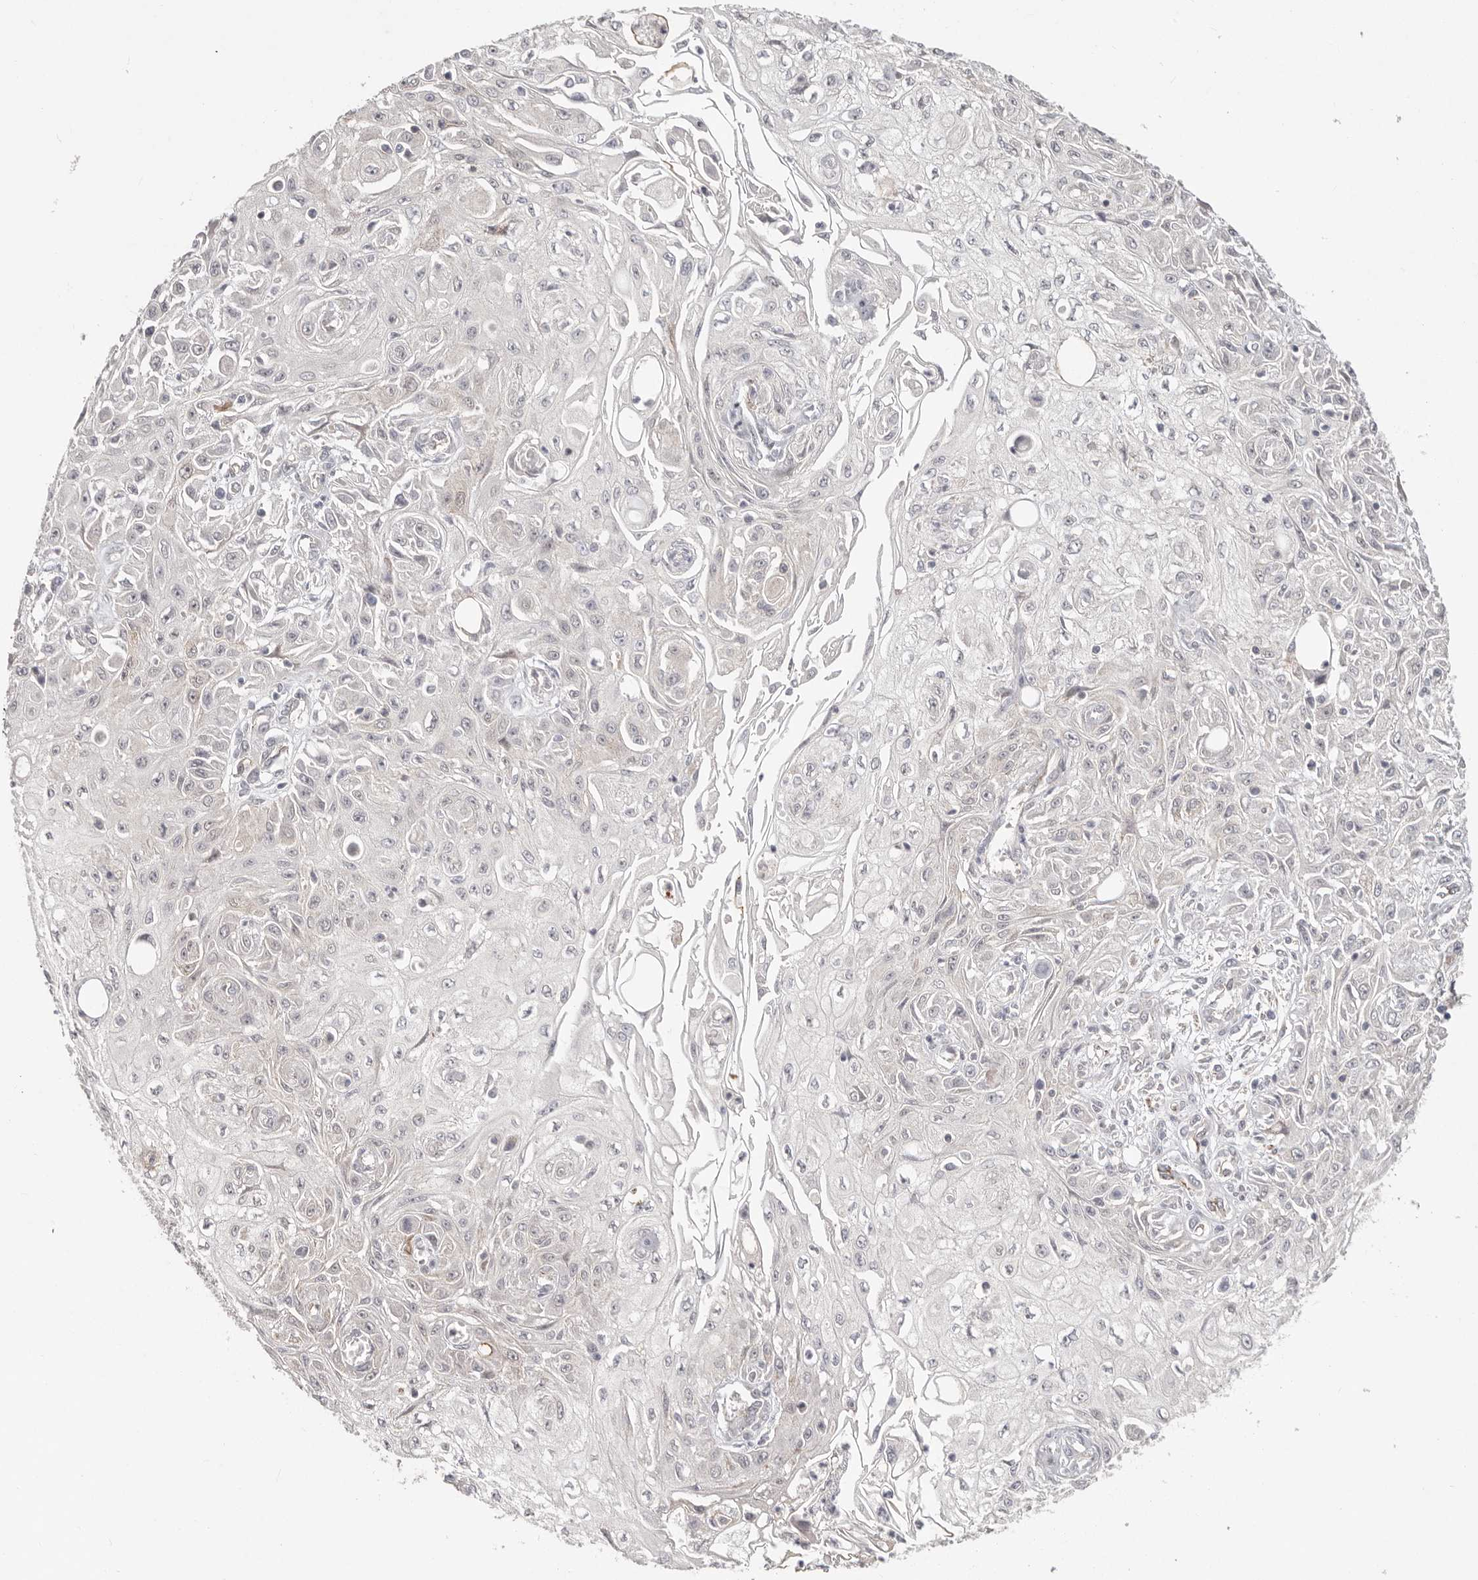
{"staining": {"intensity": "negative", "quantity": "none", "location": "none"}, "tissue": "skin cancer", "cell_type": "Tumor cells", "image_type": "cancer", "snomed": [{"axis": "morphology", "description": "Squamous cell carcinoma, NOS"}, {"axis": "morphology", "description": "Squamous cell carcinoma, metastatic, NOS"}, {"axis": "topography", "description": "Skin"}, {"axis": "topography", "description": "Lymph node"}], "caption": "High power microscopy photomicrograph of an IHC histopathology image of skin cancer, revealing no significant positivity in tumor cells.", "gene": "SZT2", "patient": {"sex": "male", "age": 75}}